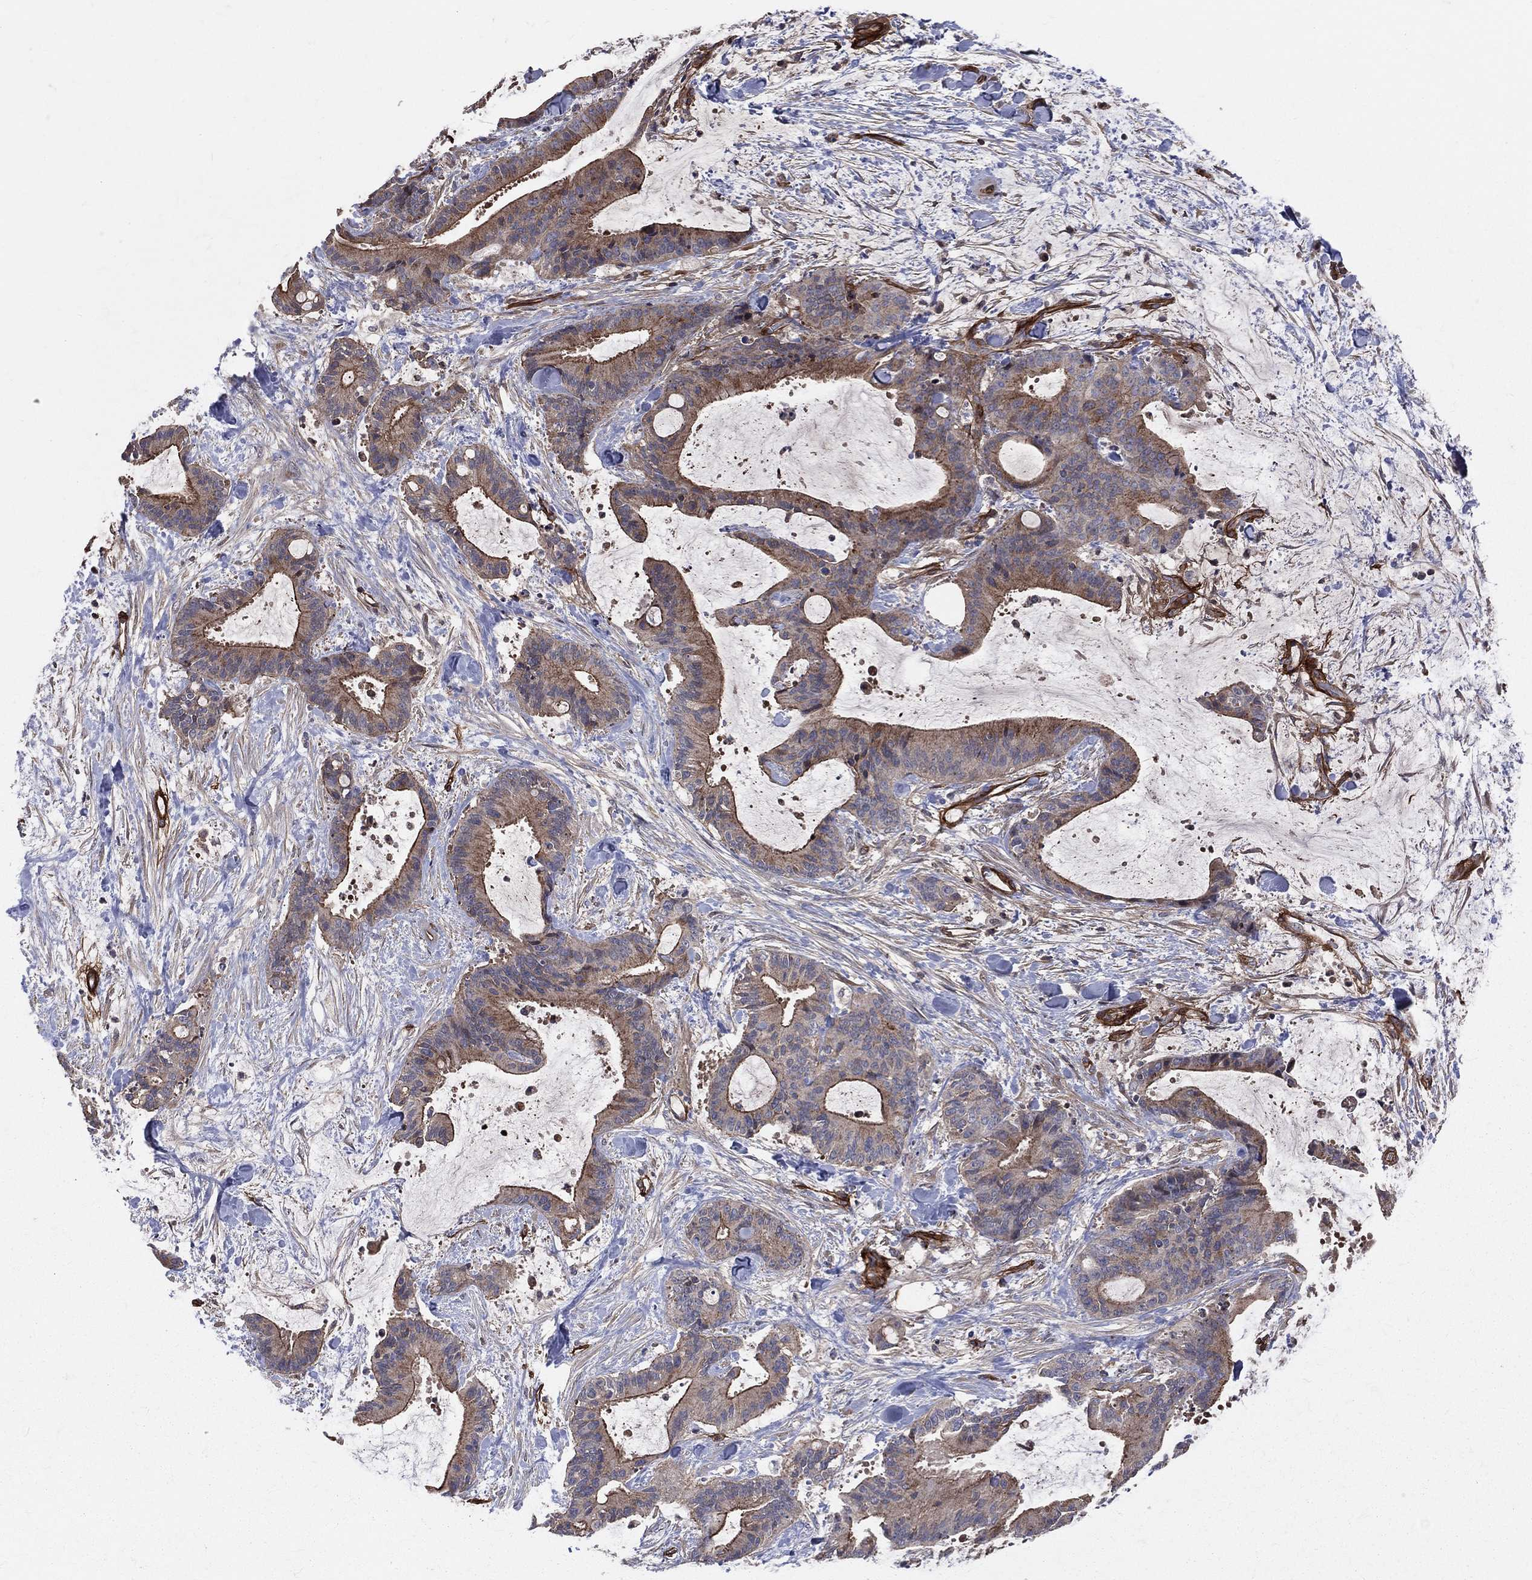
{"staining": {"intensity": "moderate", "quantity": "25%-75%", "location": "cytoplasmic/membranous"}, "tissue": "liver cancer", "cell_type": "Tumor cells", "image_type": "cancer", "snomed": [{"axis": "morphology", "description": "Cholangiocarcinoma"}, {"axis": "topography", "description": "Liver"}], "caption": "Moderate cytoplasmic/membranous protein positivity is present in about 25%-75% of tumor cells in liver cancer.", "gene": "ENTPD1", "patient": {"sex": "female", "age": 73}}